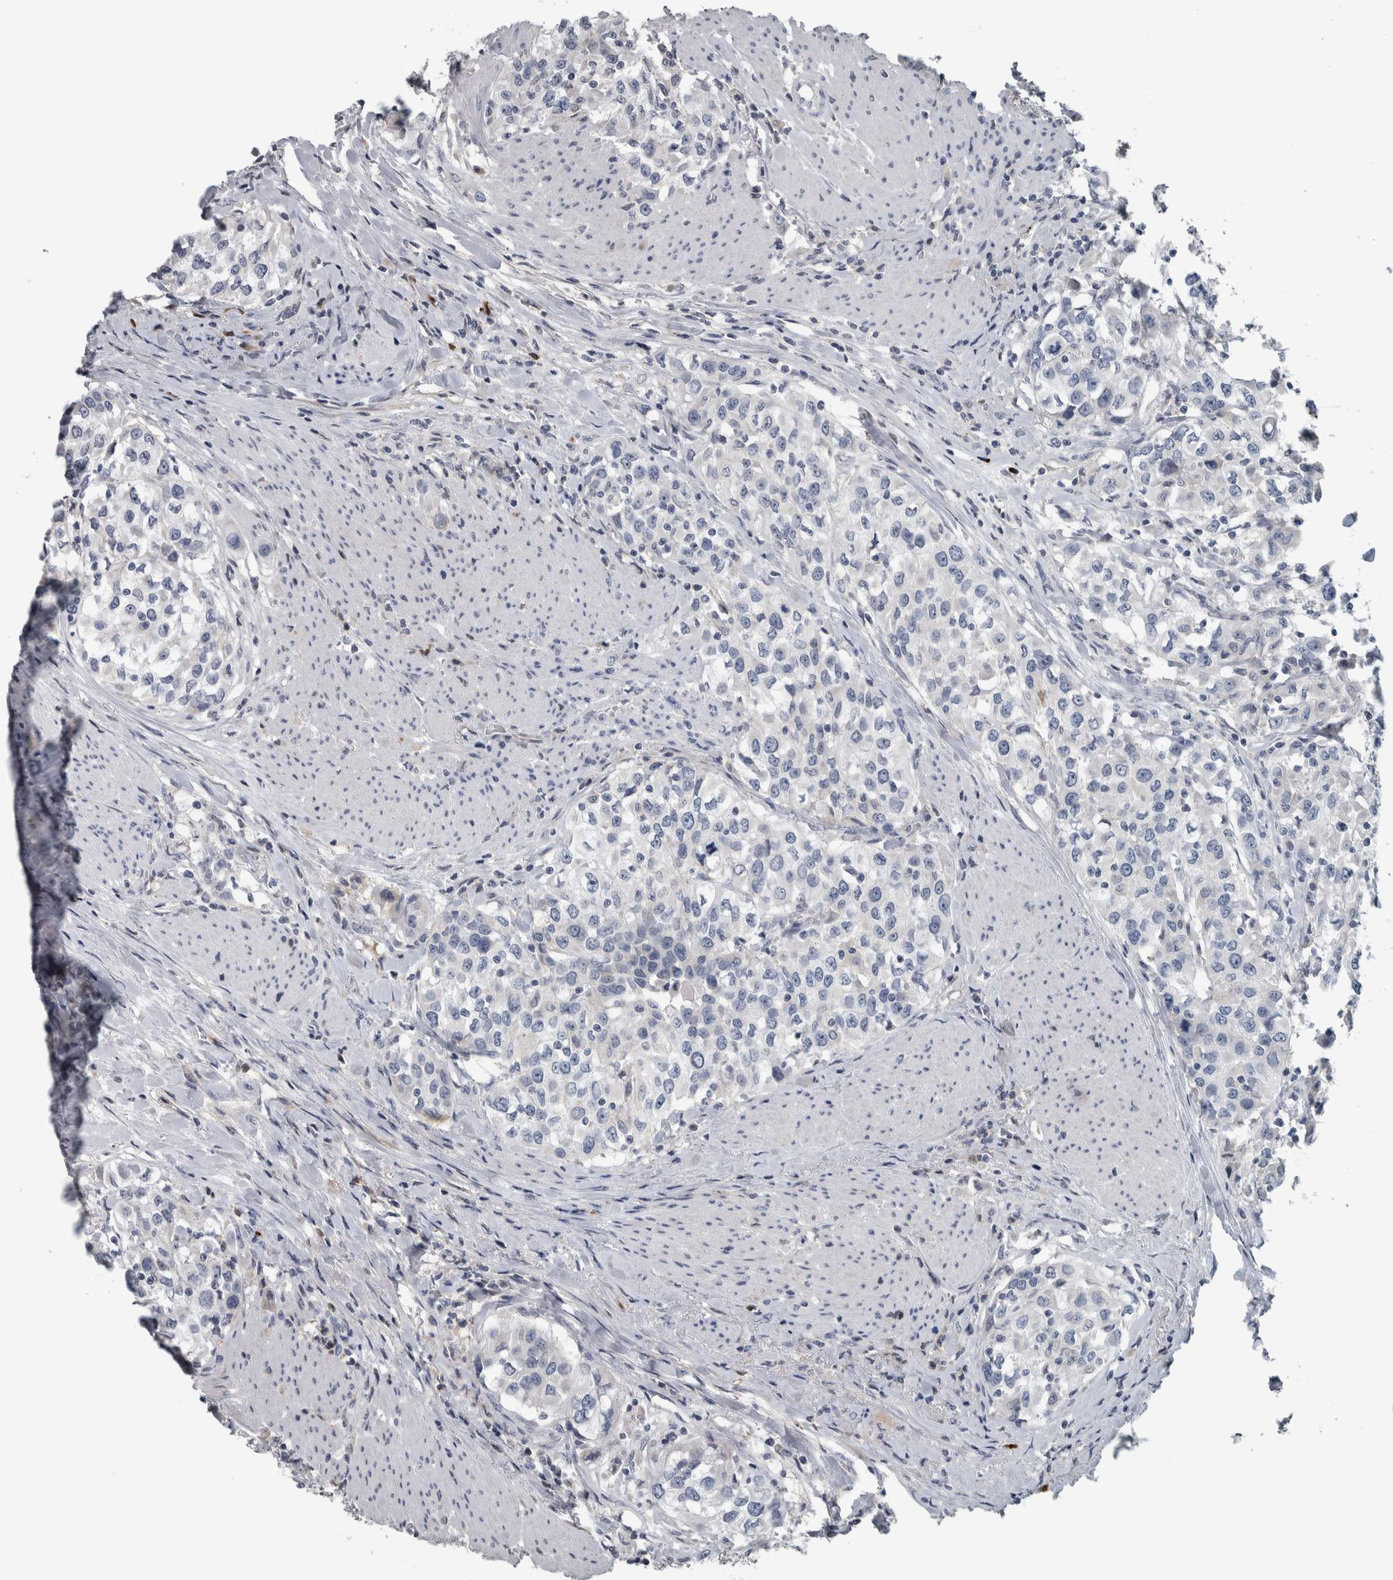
{"staining": {"intensity": "negative", "quantity": "none", "location": "none"}, "tissue": "urothelial cancer", "cell_type": "Tumor cells", "image_type": "cancer", "snomed": [{"axis": "morphology", "description": "Urothelial carcinoma, High grade"}, {"axis": "topography", "description": "Urinary bladder"}], "caption": "IHC micrograph of neoplastic tissue: human urothelial cancer stained with DAB (3,3'-diaminobenzidine) exhibits no significant protein staining in tumor cells.", "gene": "CAVIN4", "patient": {"sex": "female", "age": 80}}